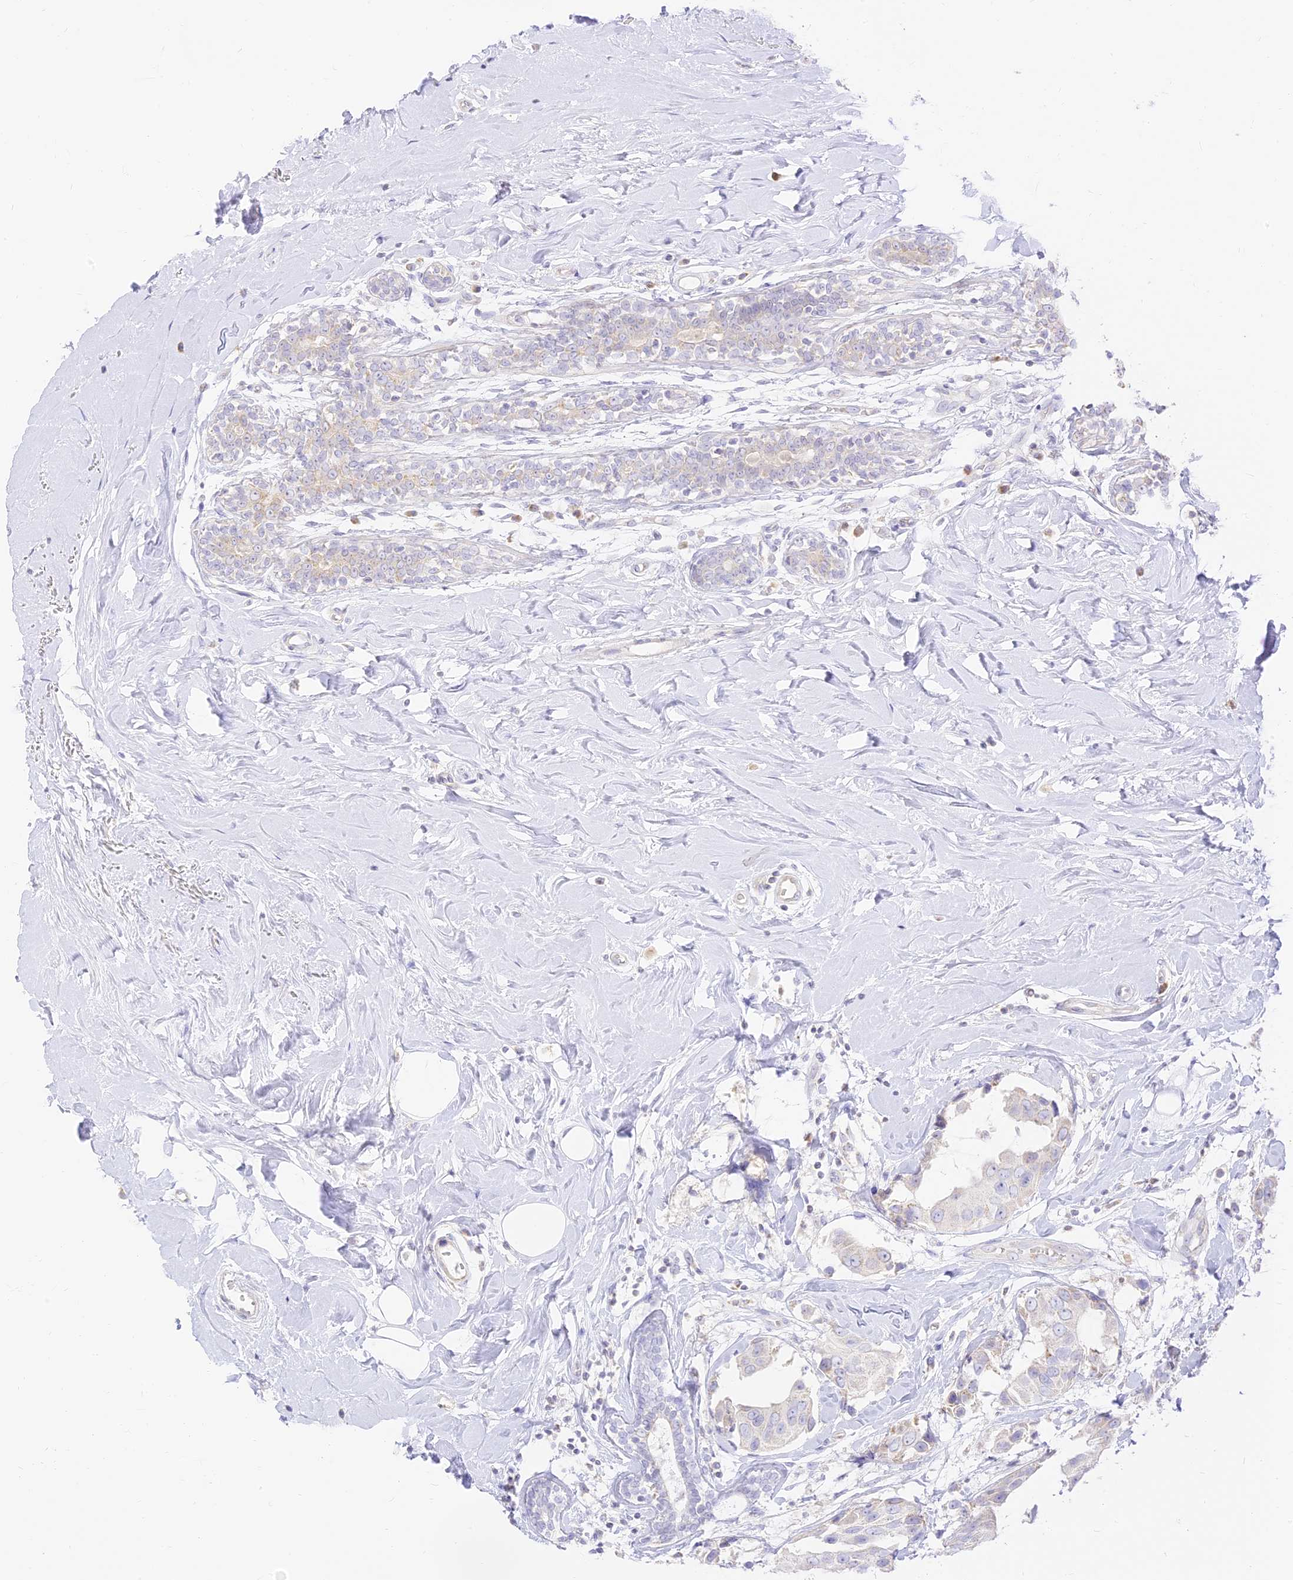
{"staining": {"intensity": "negative", "quantity": "none", "location": "none"}, "tissue": "breast cancer", "cell_type": "Tumor cells", "image_type": "cancer", "snomed": [{"axis": "morphology", "description": "Normal tissue, NOS"}, {"axis": "morphology", "description": "Duct carcinoma"}, {"axis": "topography", "description": "Breast"}], "caption": "A high-resolution image shows immunohistochemistry (IHC) staining of breast cancer (intraductal carcinoma), which exhibits no significant expression in tumor cells.", "gene": "LRRC15", "patient": {"sex": "female", "age": 39}}